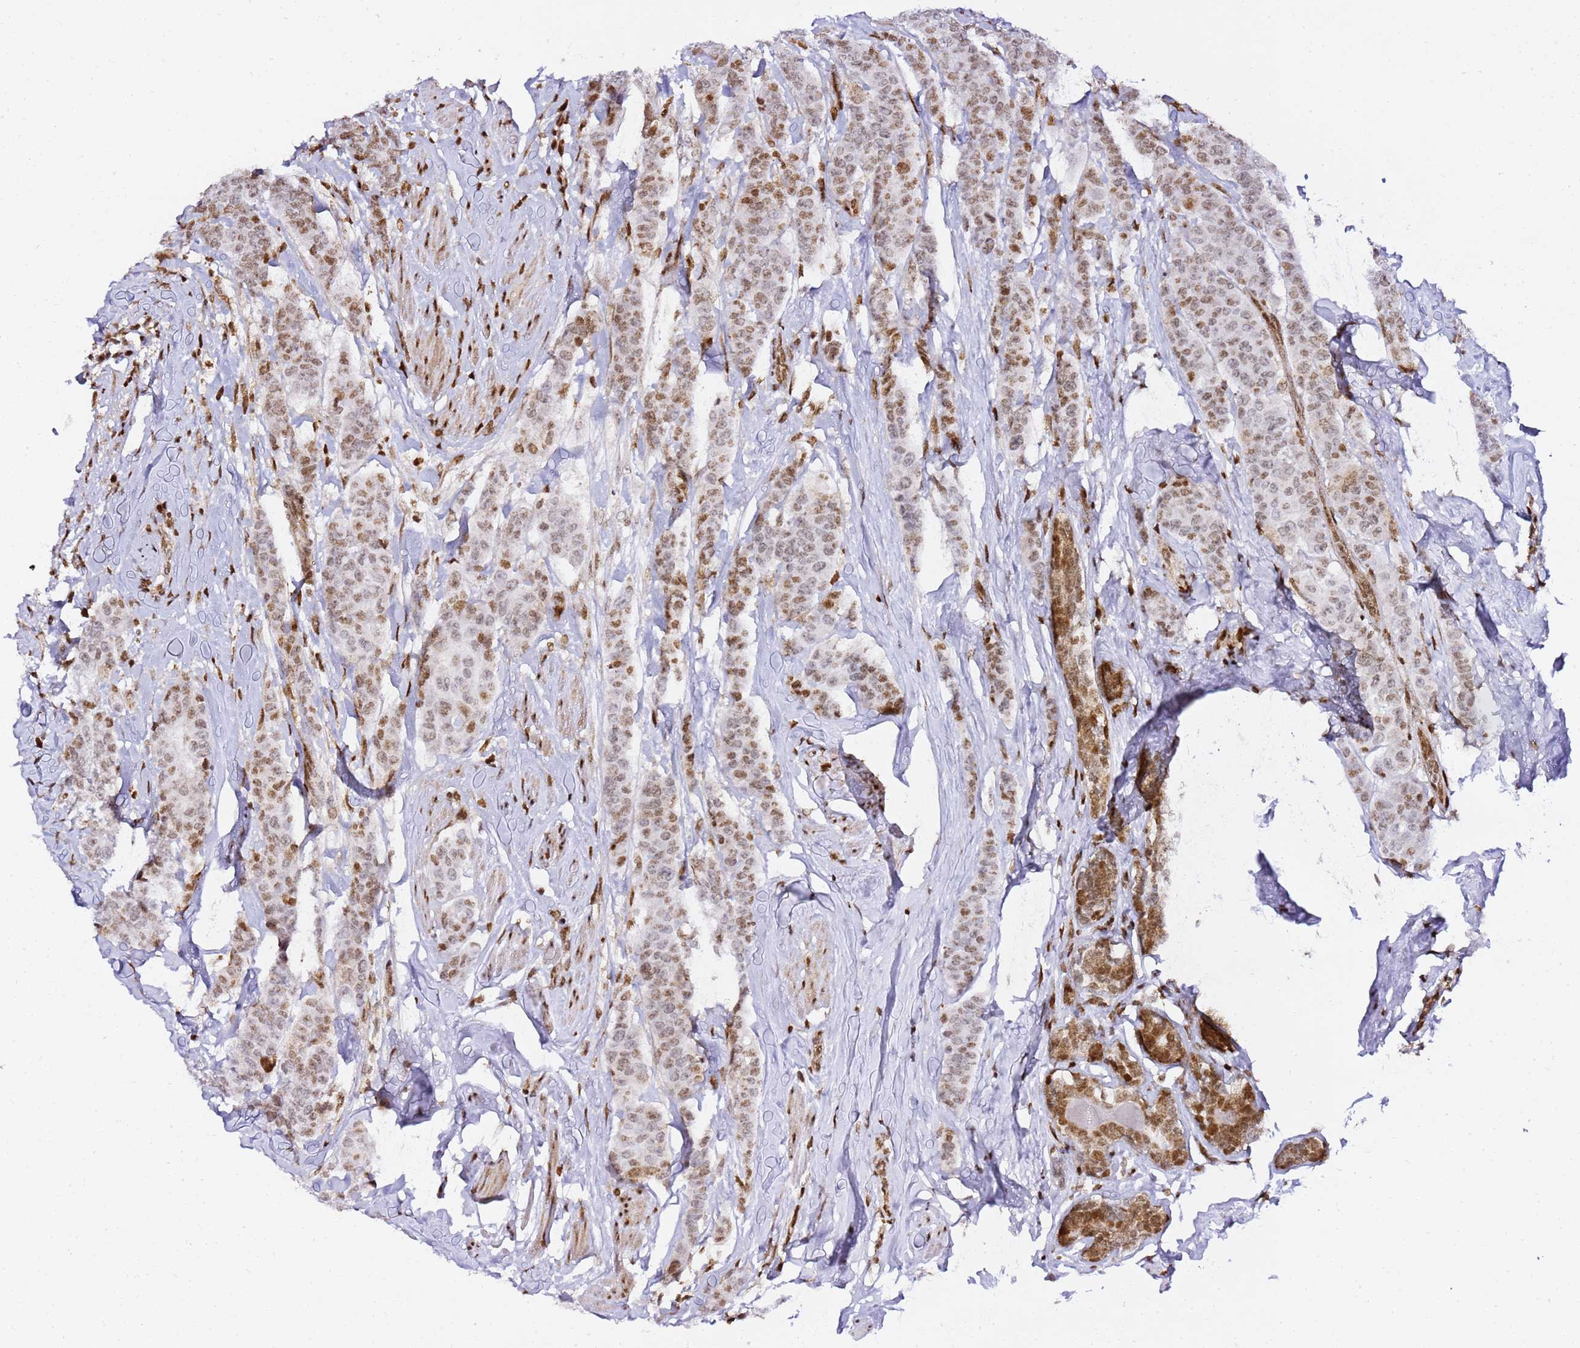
{"staining": {"intensity": "moderate", "quantity": ">75%", "location": "nuclear"}, "tissue": "breast cancer", "cell_type": "Tumor cells", "image_type": "cancer", "snomed": [{"axis": "morphology", "description": "Duct carcinoma"}, {"axis": "topography", "description": "Breast"}], "caption": "The photomicrograph demonstrates immunohistochemical staining of infiltrating ductal carcinoma (breast). There is moderate nuclear staining is identified in approximately >75% of tumor cells.", "gene": "GBP2", "patient": {"sex": "female", "age": 40}}